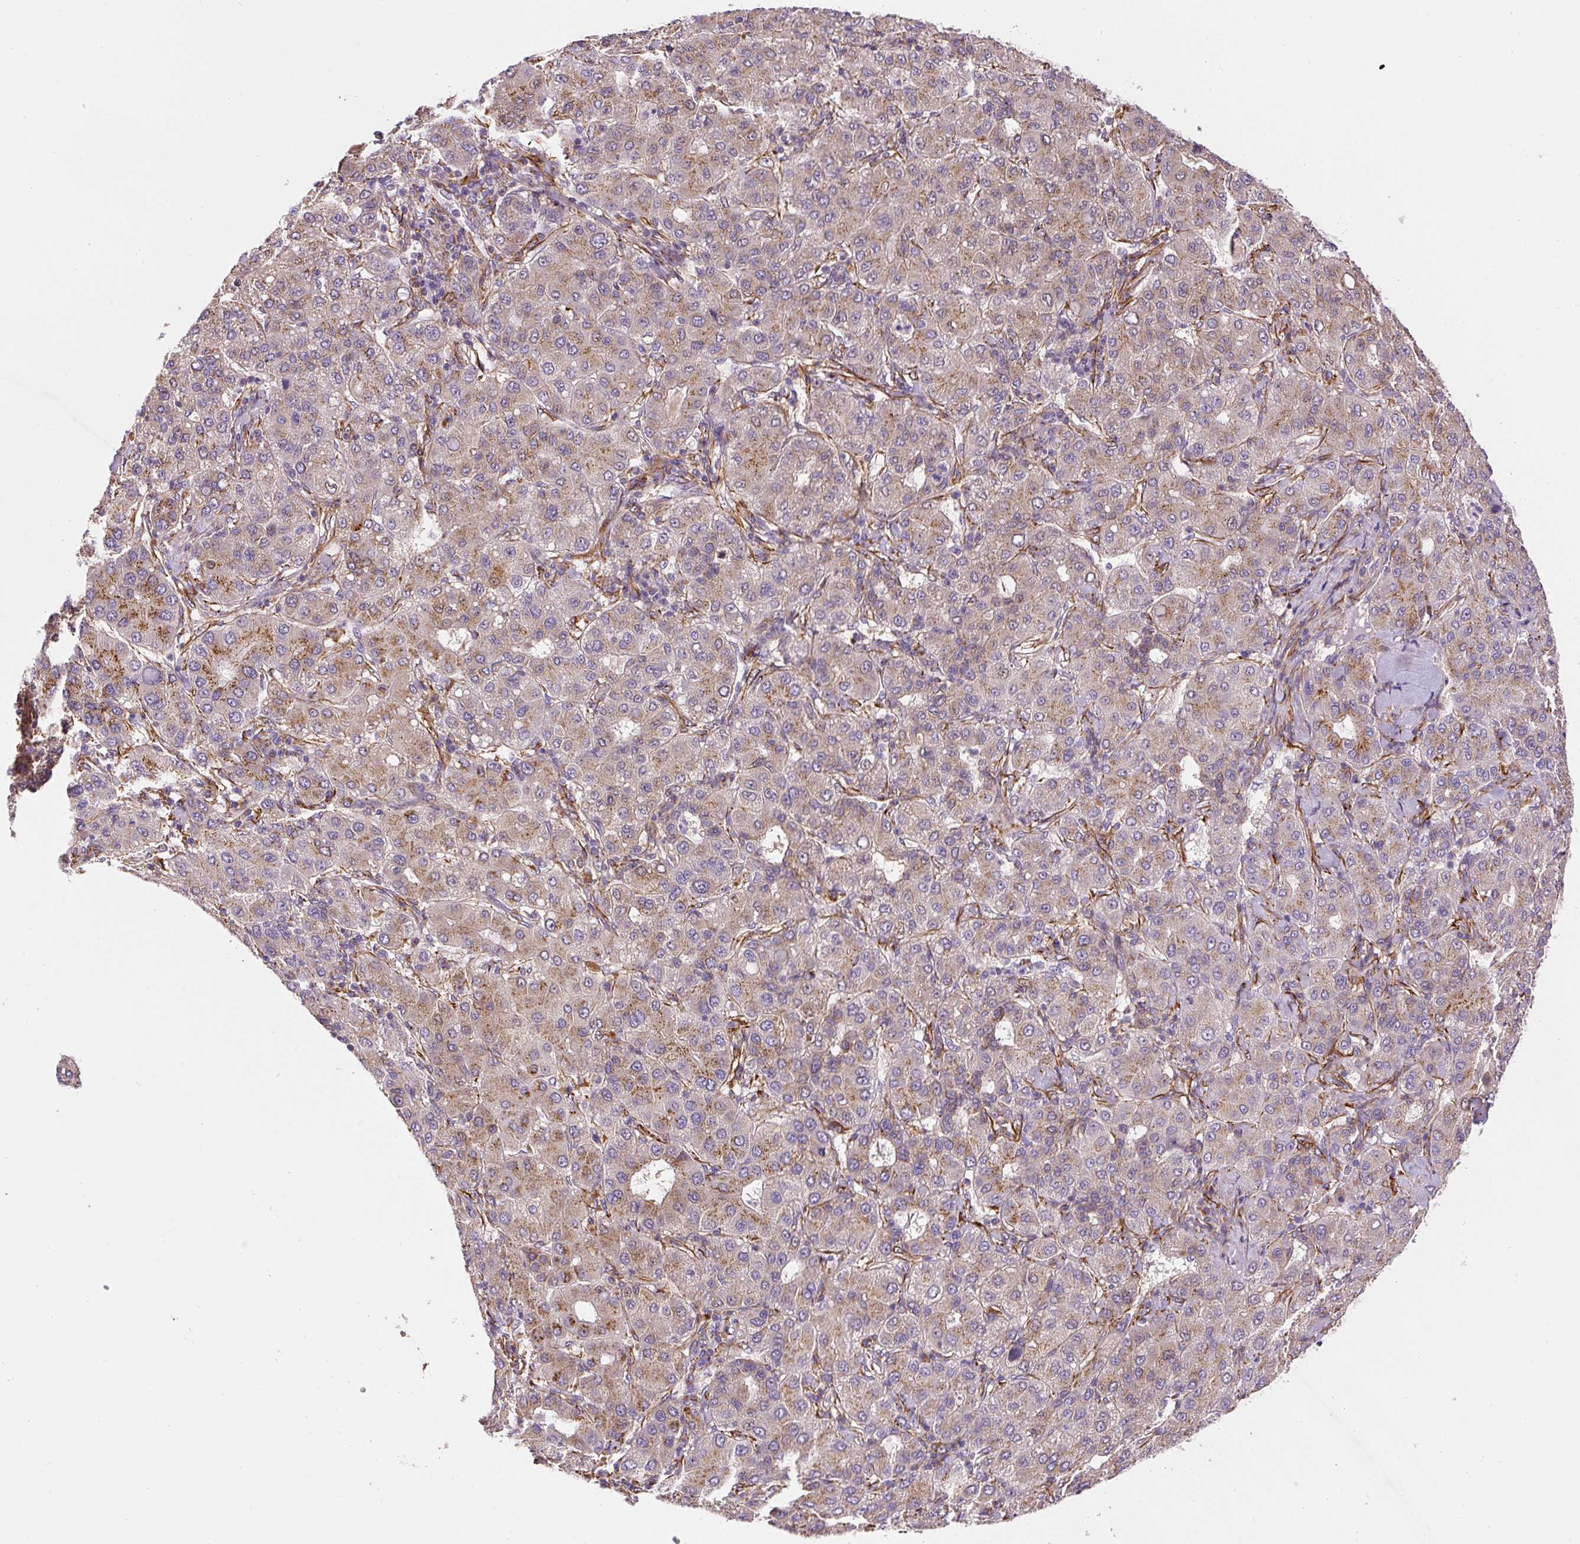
{"staining": {"intensity": "weak", "quantity": ">75%", "location": "cytoplasmic/membranous"}, "tissue": "liver cancer", "cell_type": "Tumor cells", "image_type": "cancer", "snomed": [{"axis": "morphology", "description": "Carcinoma, Hepatocellular, NOS"}, {"axis": "topography", "description": "Liver"}], "caption": "Protein expression by immunohistochemistry reveals weak cytoplasmic/membranous positivity in about >75% of tumor cells in liver cancer (hepatocellular carcinoma). Nuclei are stained in blue.", "gene": "RNF170", "patient": {"sex": "male", "age": 65}}